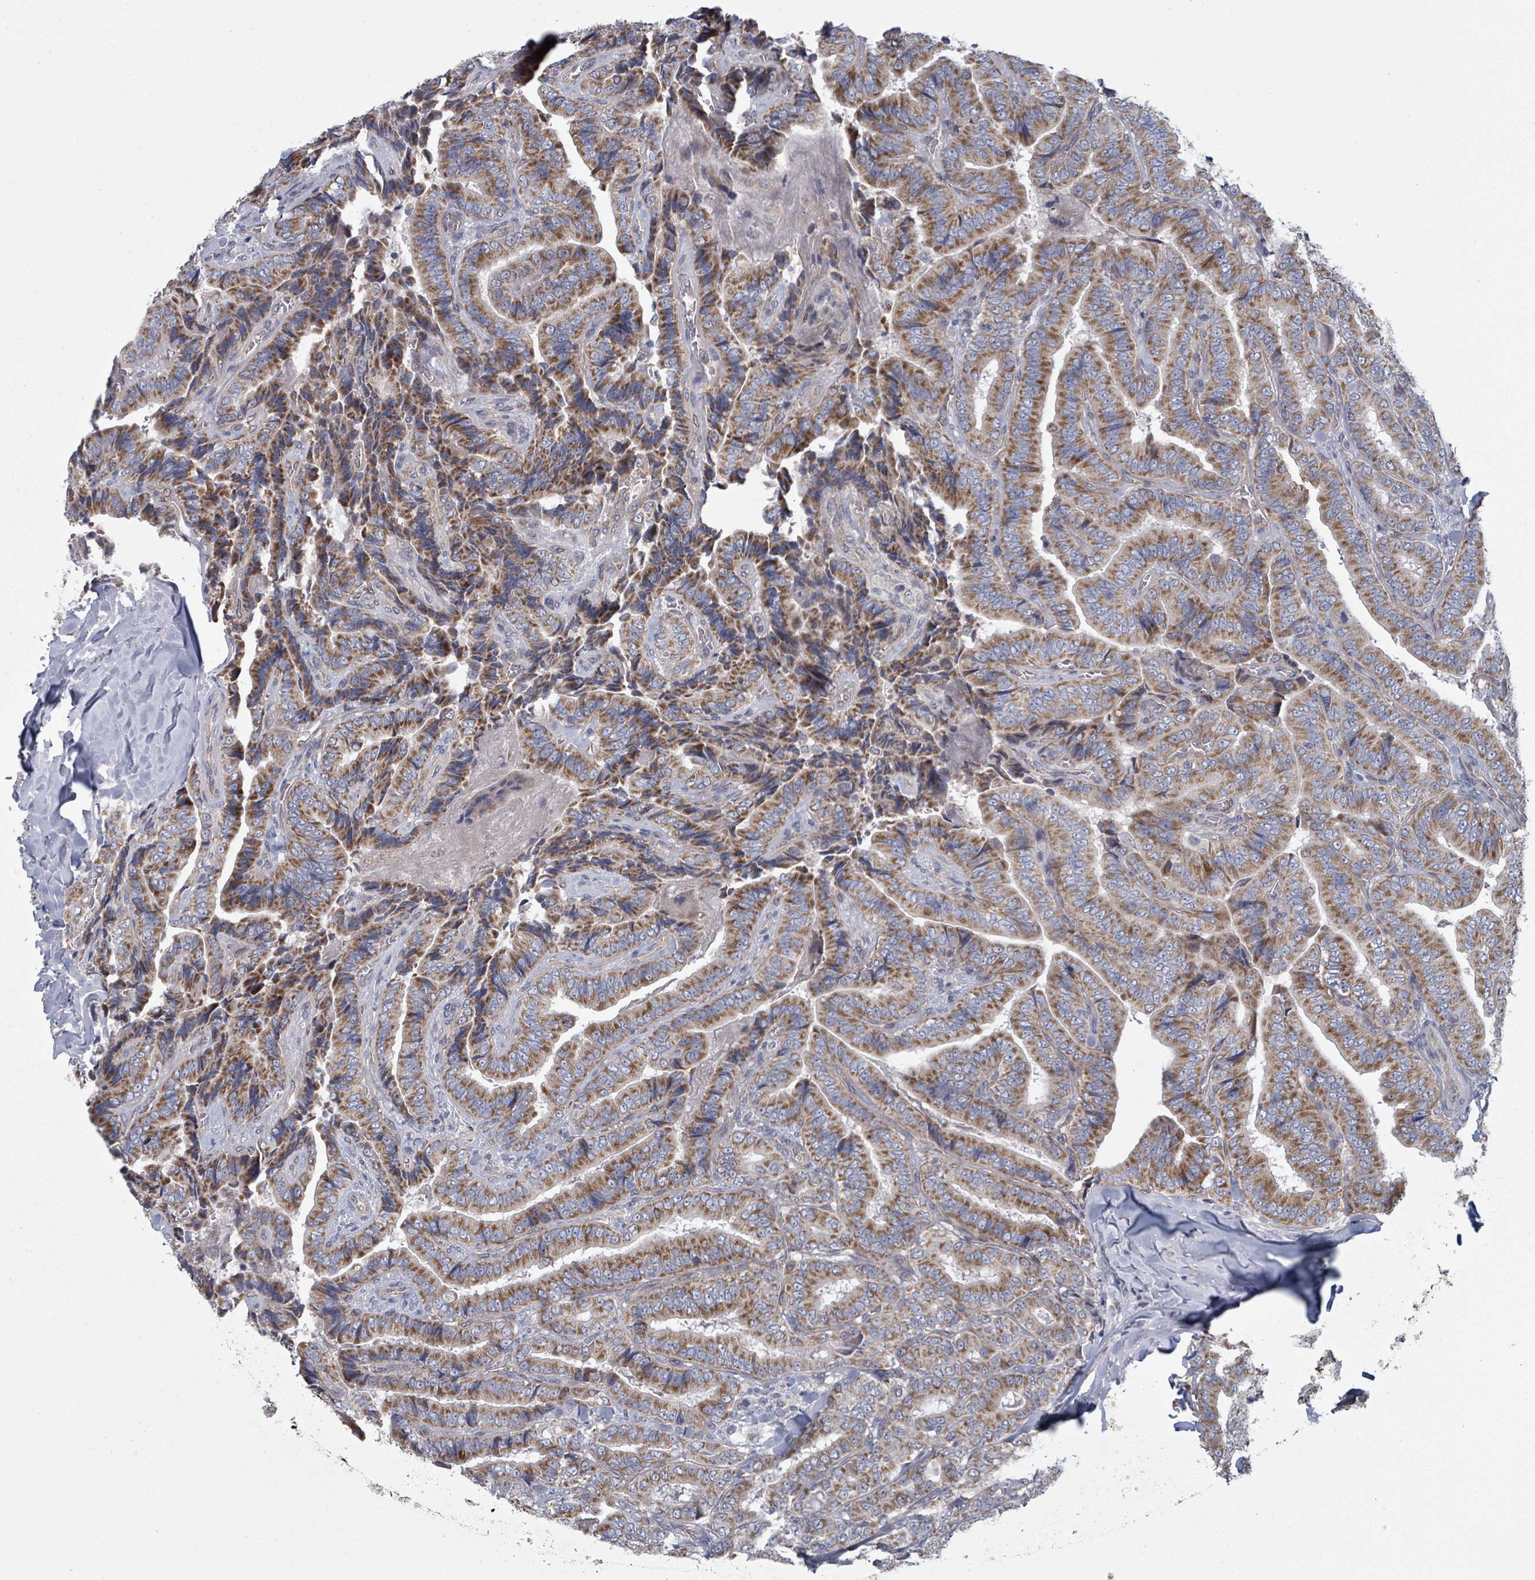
{"staining": {"intensity": "moderate", "quantity": ">75%", "location": "cytoplasmic/membranous"}, "tissue": "thyroid cancer", "cell_type": "Tumor cells", "image_type": "cancer", "snomed": [{"axis": "morphology", "description": "Papillary adenocarcinoma, NOS"}, {"axis": "topography", "description": "Thyroid gland"}], "caption": "Papillary adenocarcinoma (thyroid) stained with immunohistochemistry (IHC) demonstrates moderate cytoplasmic/membranous positivity in about >75% of tumor cells. The protein is shown in brown color, while the nuclei are stained blue.", "gene": "FKBP1A", "patient": {"sex": "male", "age": 61}}